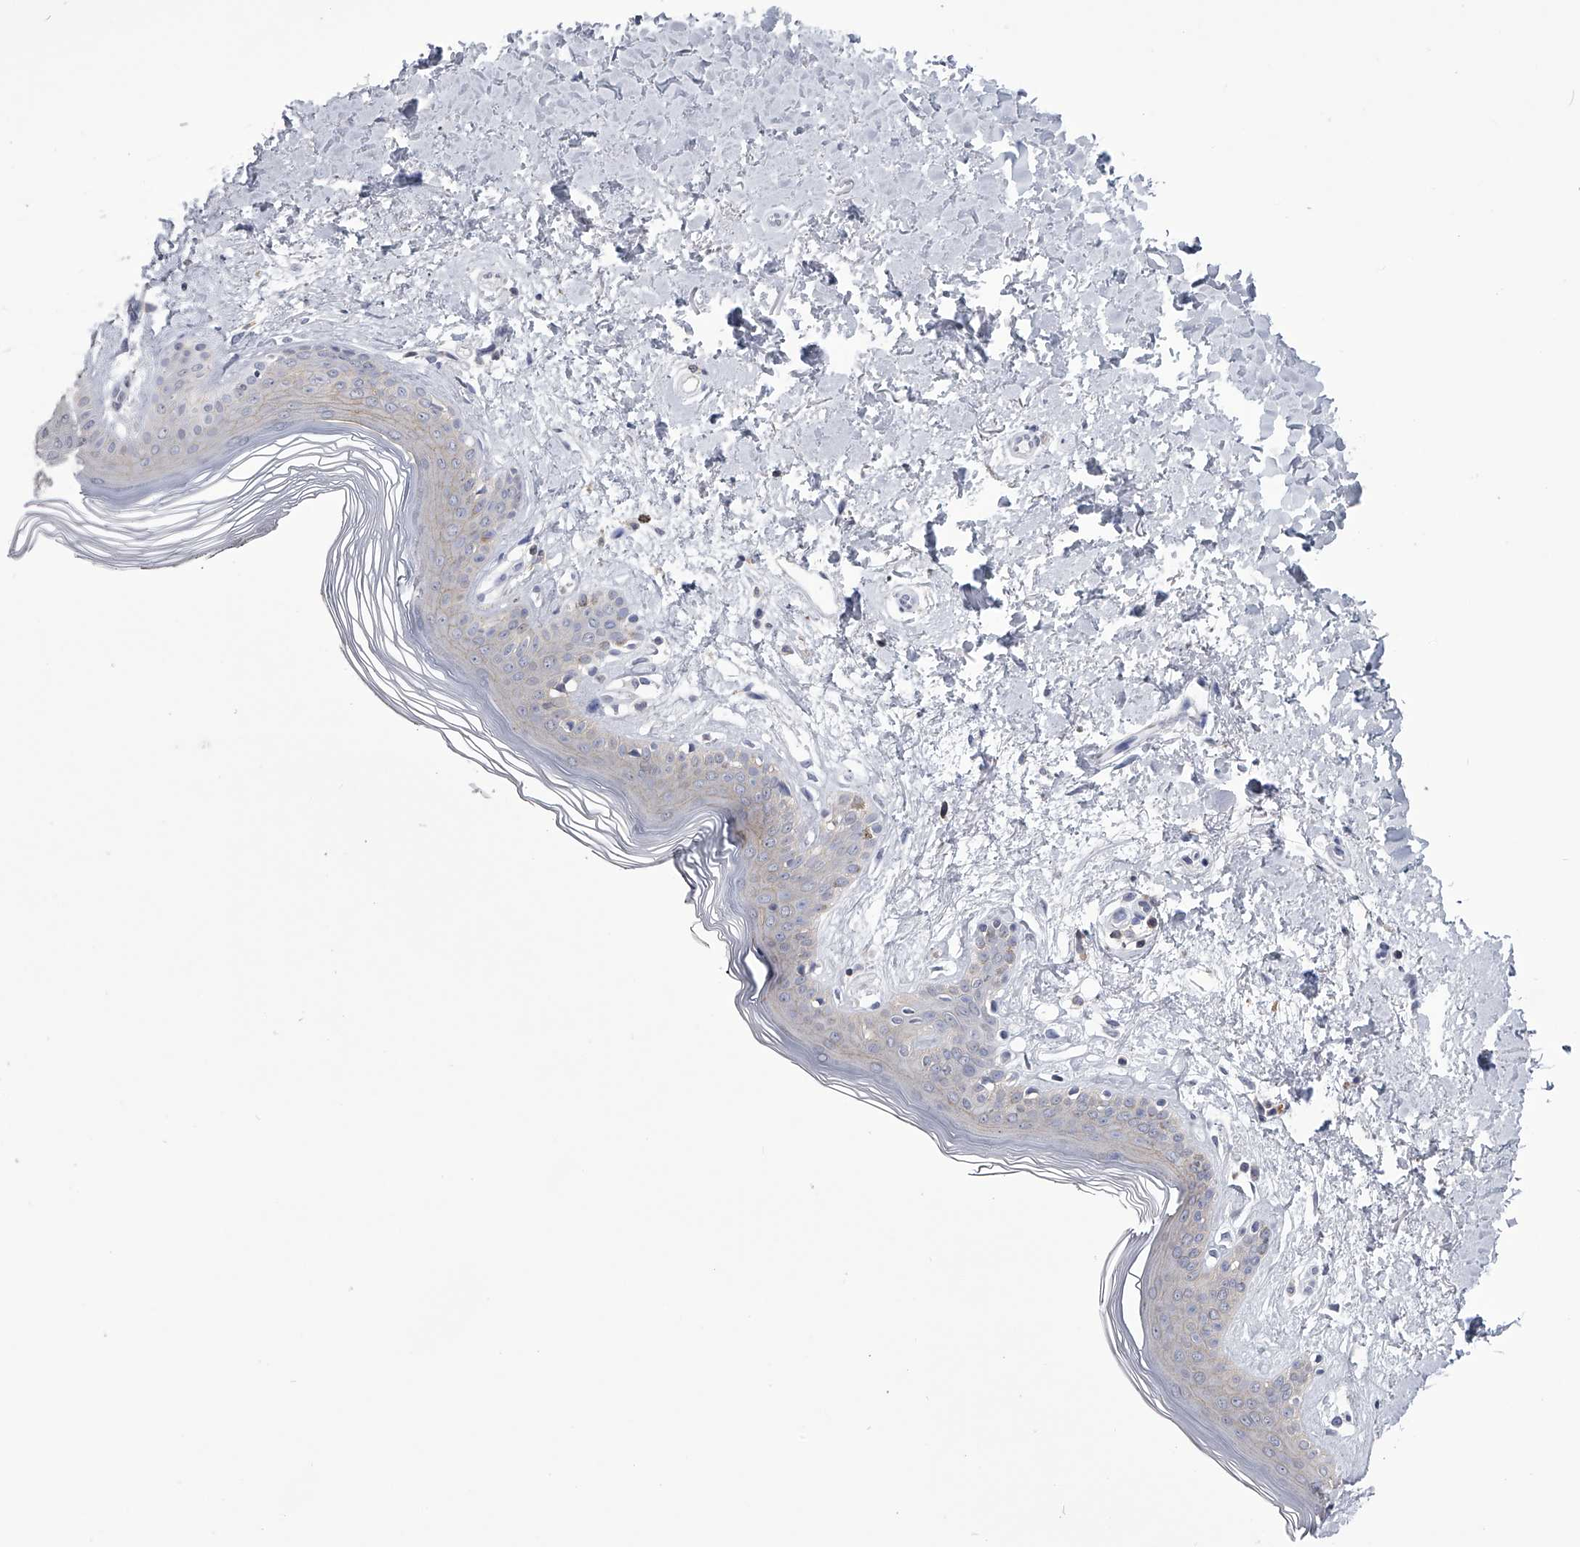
{"staining": {"intensity": "negative", "quantity": "none", "location": "none"}, "tissue": "skin", "cell_type": "Fibroblasts", "image_type": "normal", "snomed": [{"axis": "morphology", "description": "Normal tissue, NOS"}, {"axis": "topography", "description": "Skin"}], "caption": "Immunohistochemistry image of normal skin: human skin stained with DAB (3,3'-diaminobenzidine) reveals no significant protein staining in fibroblasts.", "gene": "TASP1", "patient": {"sex": "female", "age": 64}}